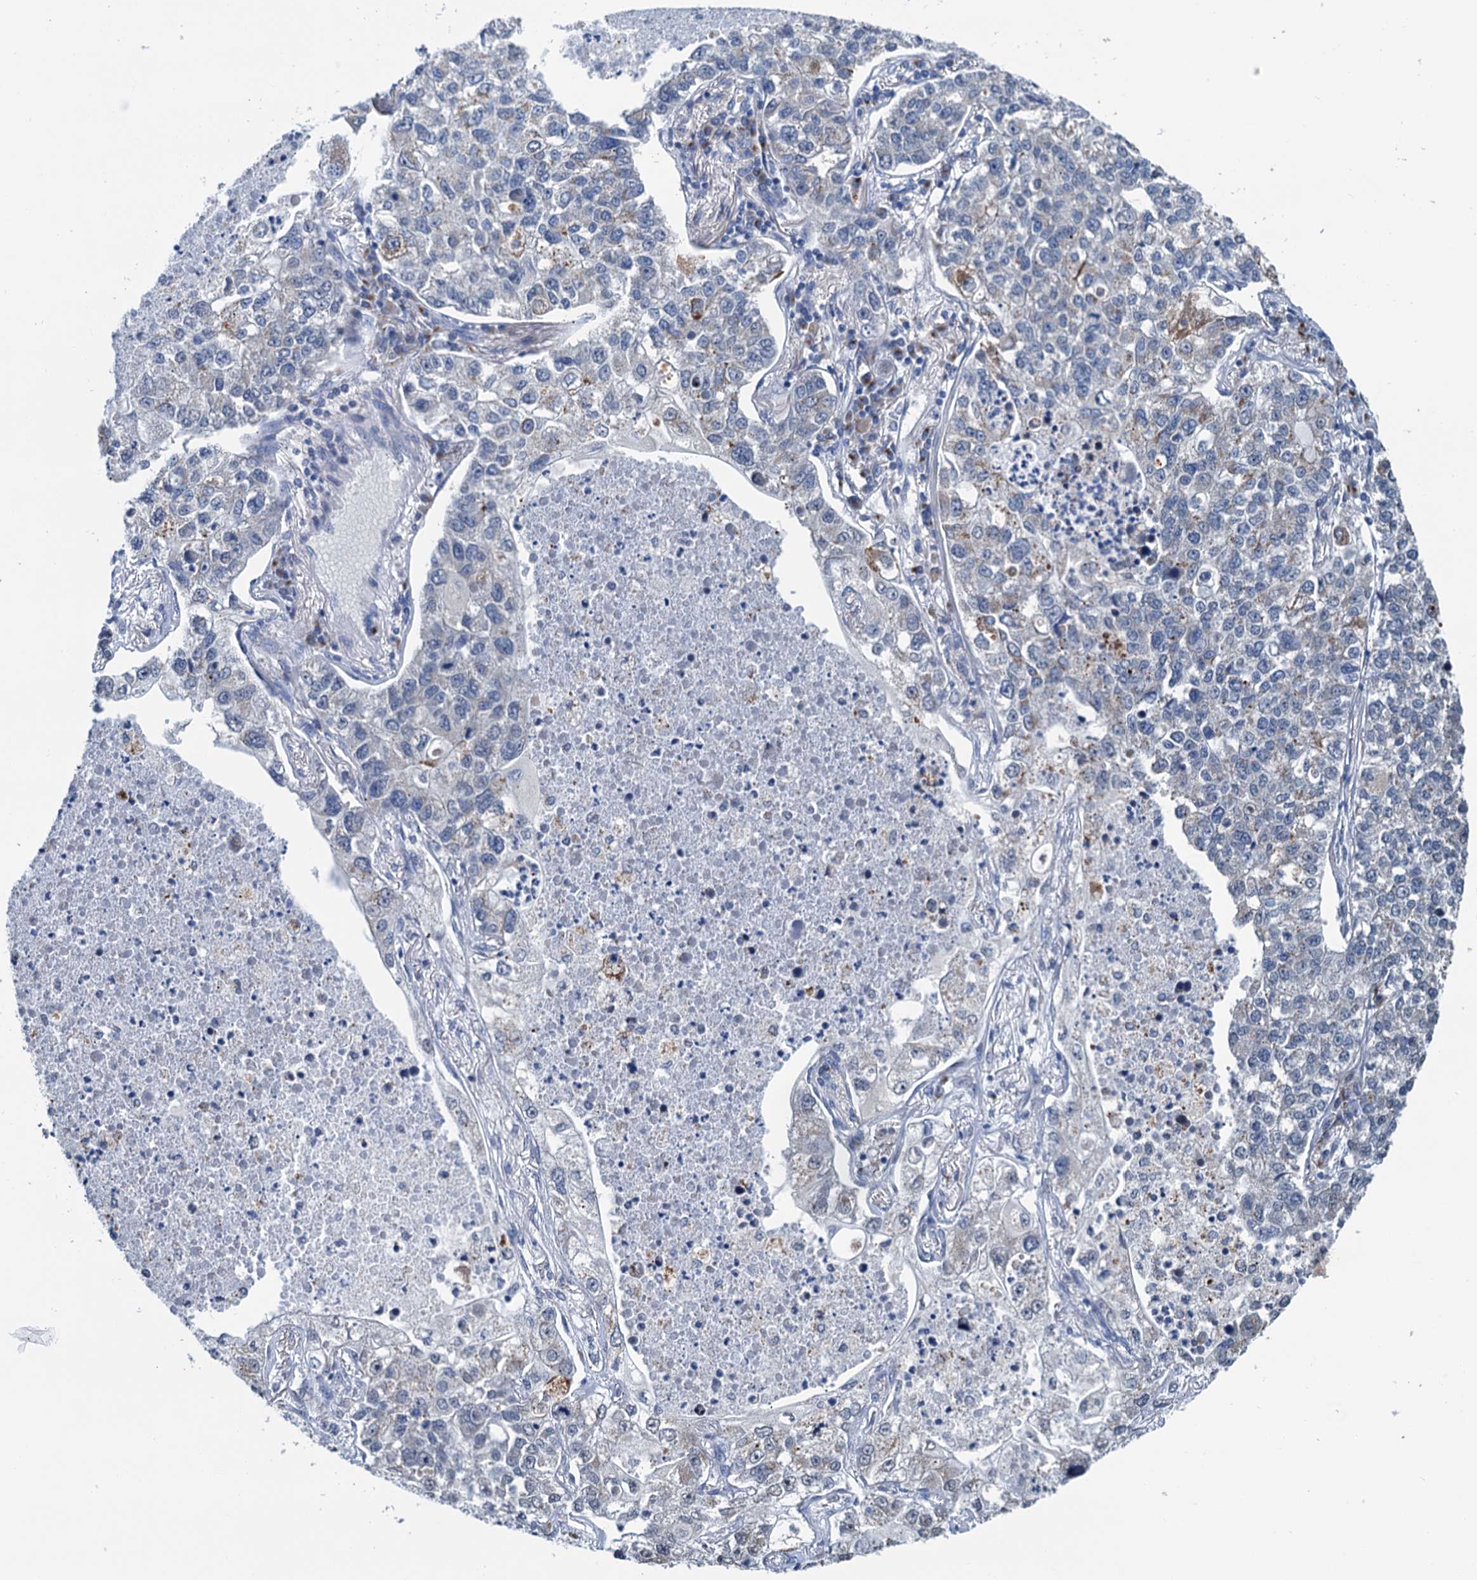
{"staining": {"intensity": "negative", "quantity": "none", "location": "none"}, "tissue": "lung cancer", "cell_type": "Tumor cells", "image_type": "cancer", "snomed": [{"axis": "morphology", "description": "Adenocarcinoma, NOS"}, {"axis": "topography", "description": "Lung"}], "caption": "Tumor cells are negative for brown protein staining in adenocarcinoma (lung). The staining was performed using DAB to visualize the protein expression in brown, while the nuclei were stained in blue with hematoxylin (Magnification: 20x).", "gene": "SHLD1", "patient": {"sex": "male", "age": 49}}